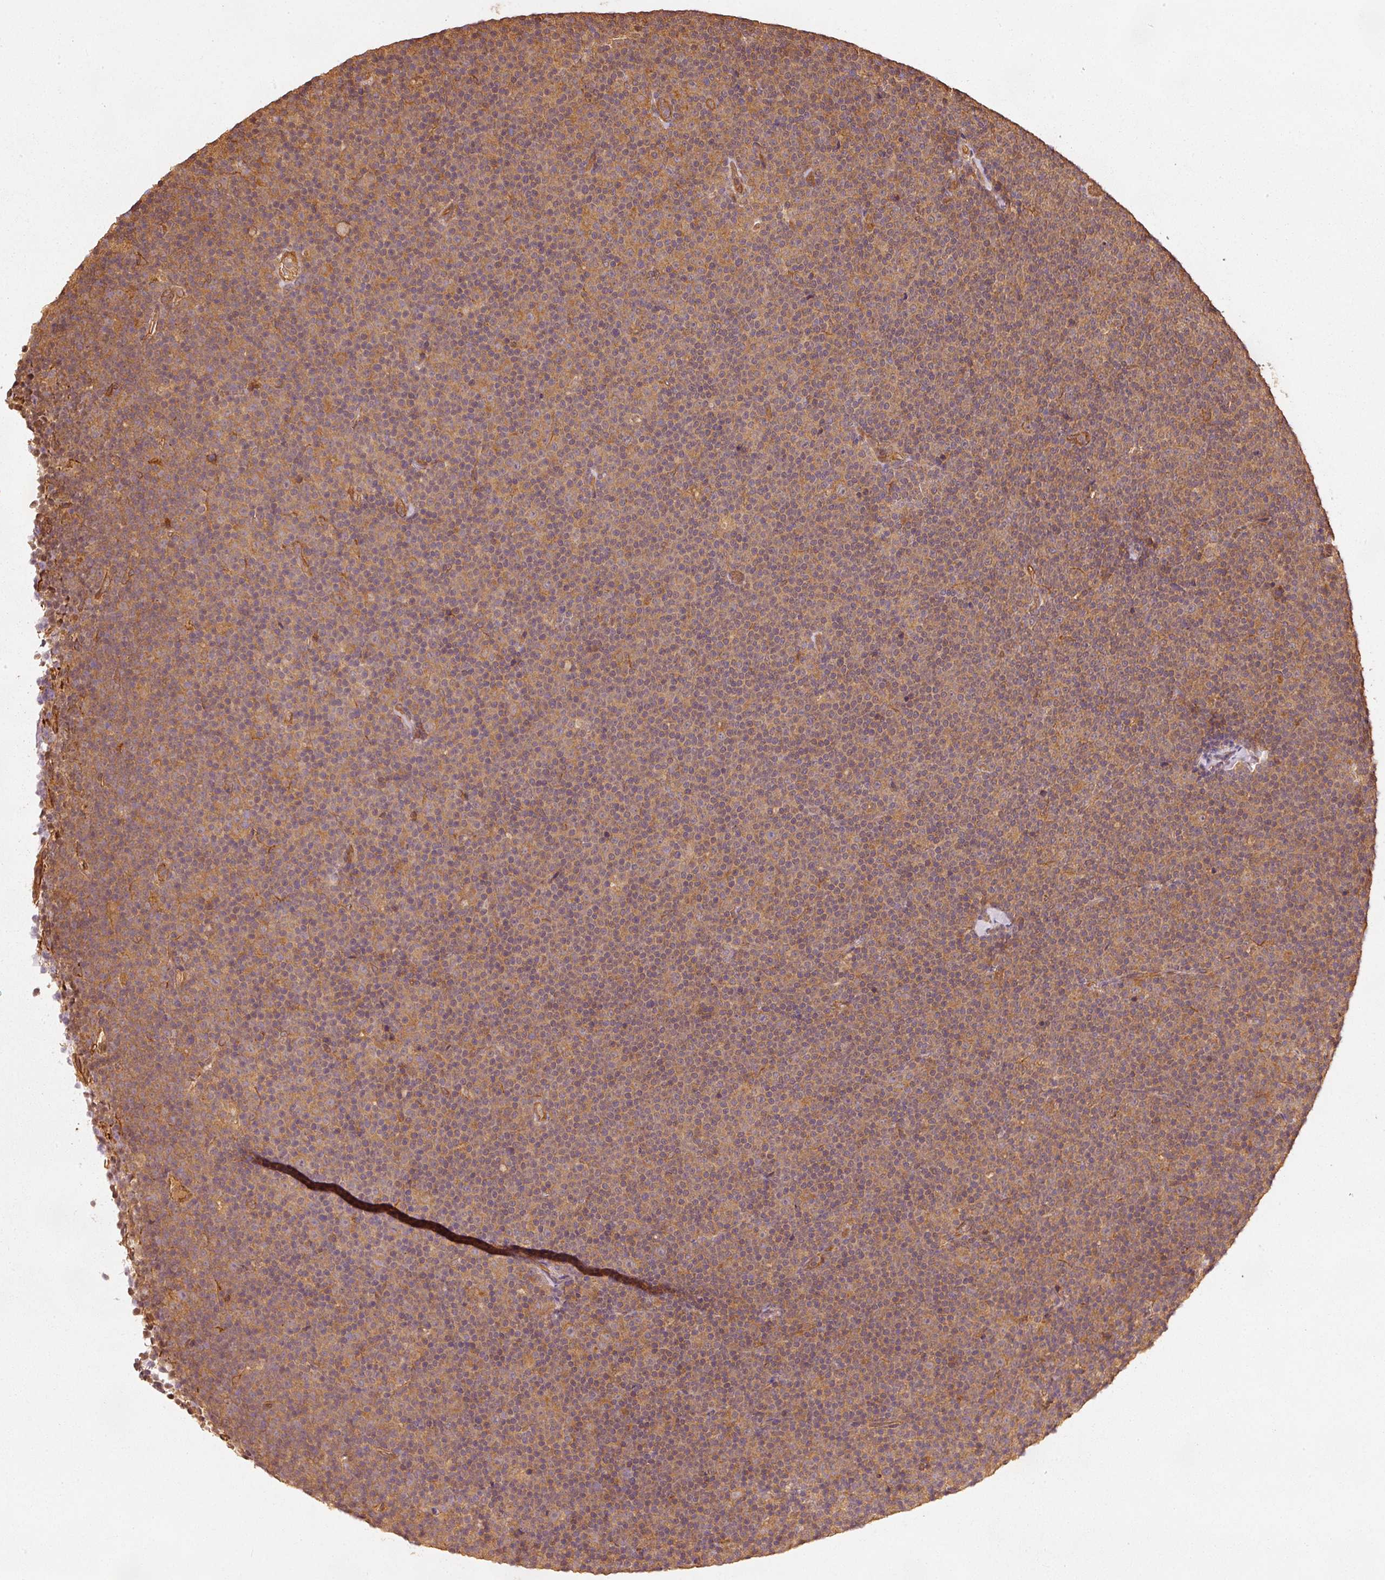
{"staining": {"intensity": "moderate", "quantity": ">75%", "location": "cytoplasmic/membranous"}, "tissue": "lymphoma", "cell_type": "Tumor cells", "image_type": "cancer", "snomed": [{"axis": "morphology", "description": "Malignant lymphoma, non-Hodgkin's type, Low grade"}, {"axis": "topography", "description": "Lymph node"}], "caption": "A histopathology image of malignant lymphoma, non-Hodgkin's type (low-grade) stained for a protein reveals moderate cytoplasmic/membranous brown staining in tumor cells.", "gene": "STAU1", "patient": {"sex": "female", "age": 67}}